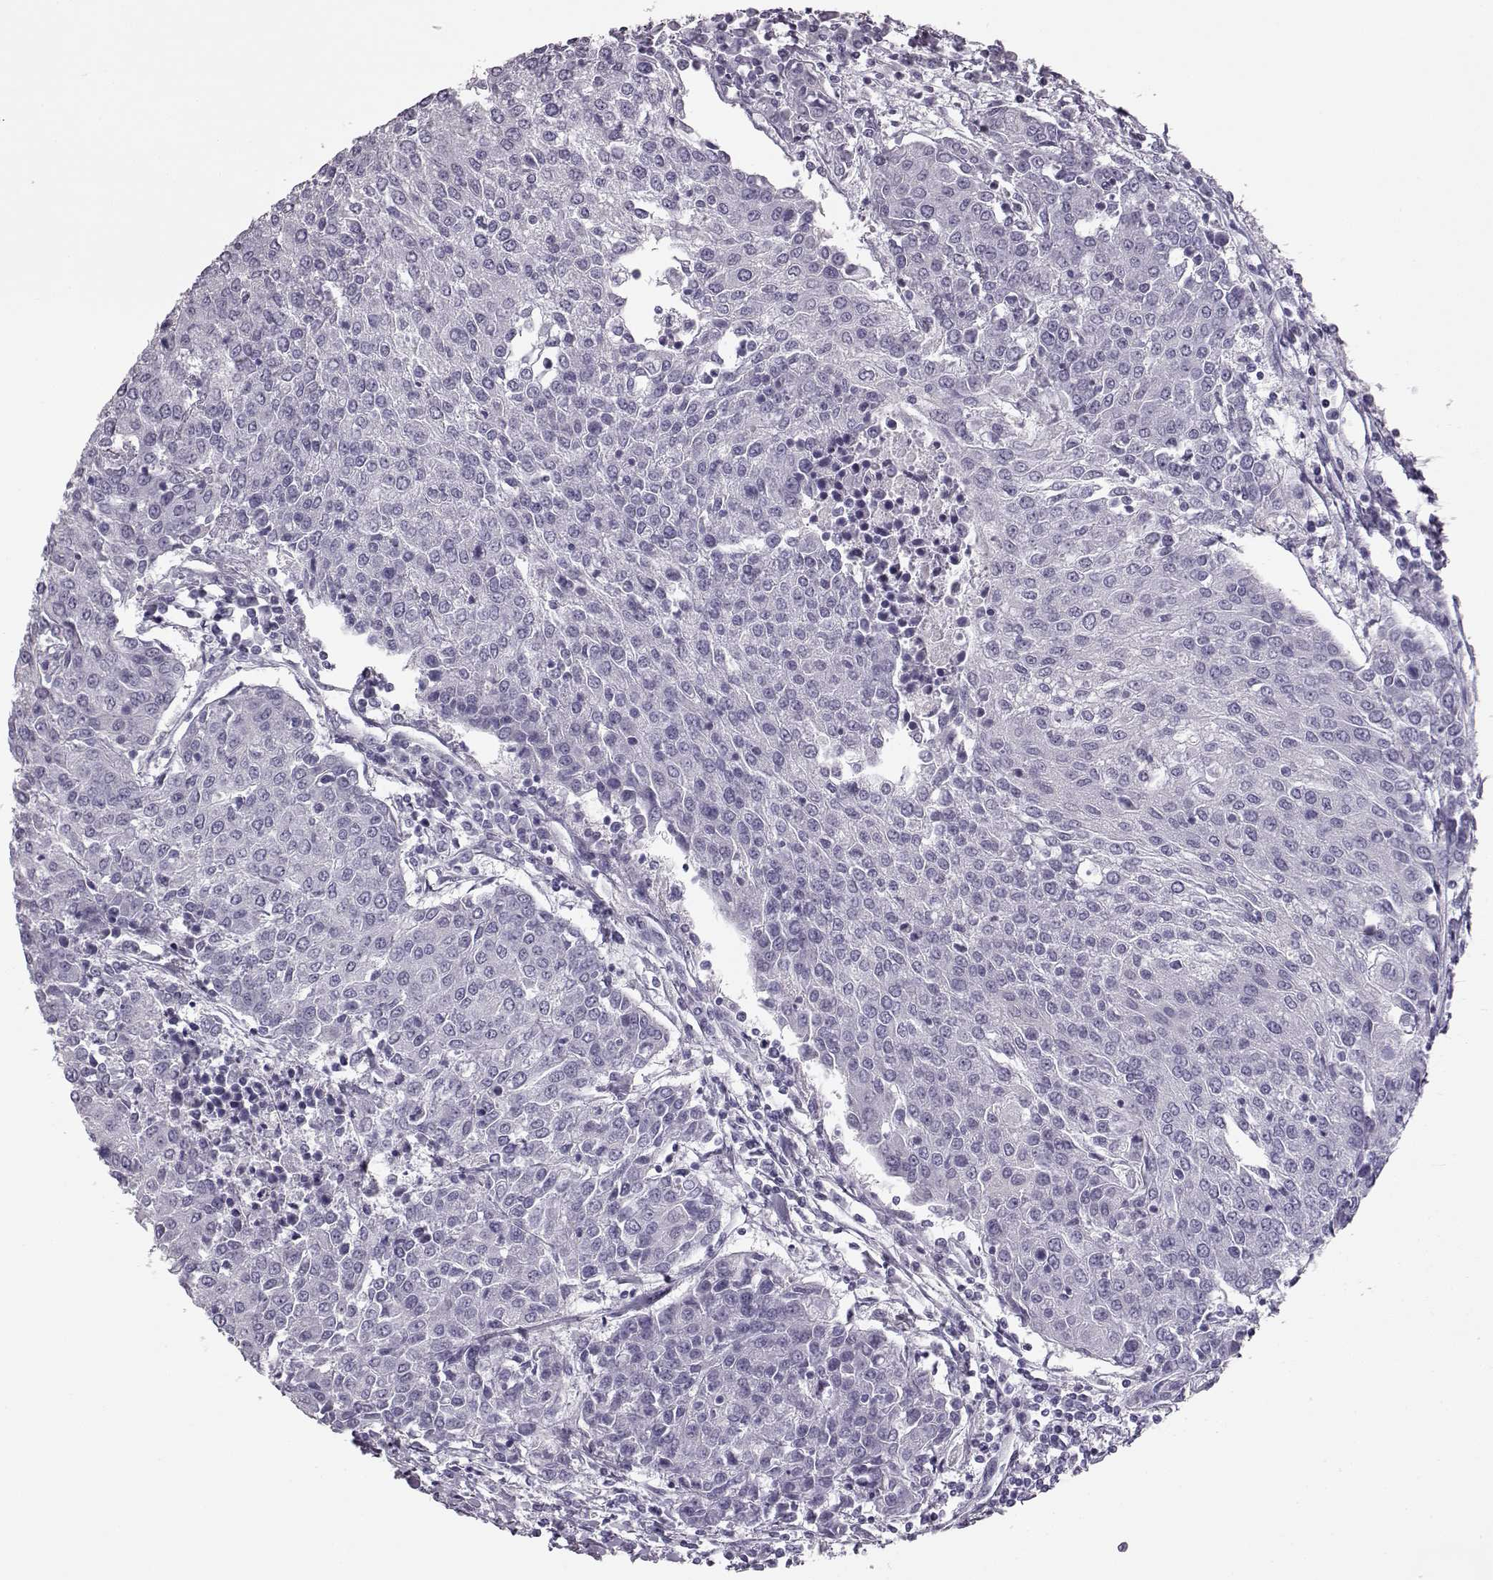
{"staining": {"intensity": "negative", "quantity": "none", "location": "none"}, "tissue": "urothelial cancer", "cell_type": "Tumor cells", "image_type": "cancer", "snomed": [{"axis": "morphology", "description": "Urothelial carcinoma, High grade"}, {"axis": "topography", "description": "Urinary bladder"}], "caption": "A high-resolution image shows immunohistochemistry (IHC) staining of high-grade urothelial carcinoma, which displays no significant staining in tumor cells.", "gene": "BFSP2", "patient": {"sex": "female", "age": 85}}